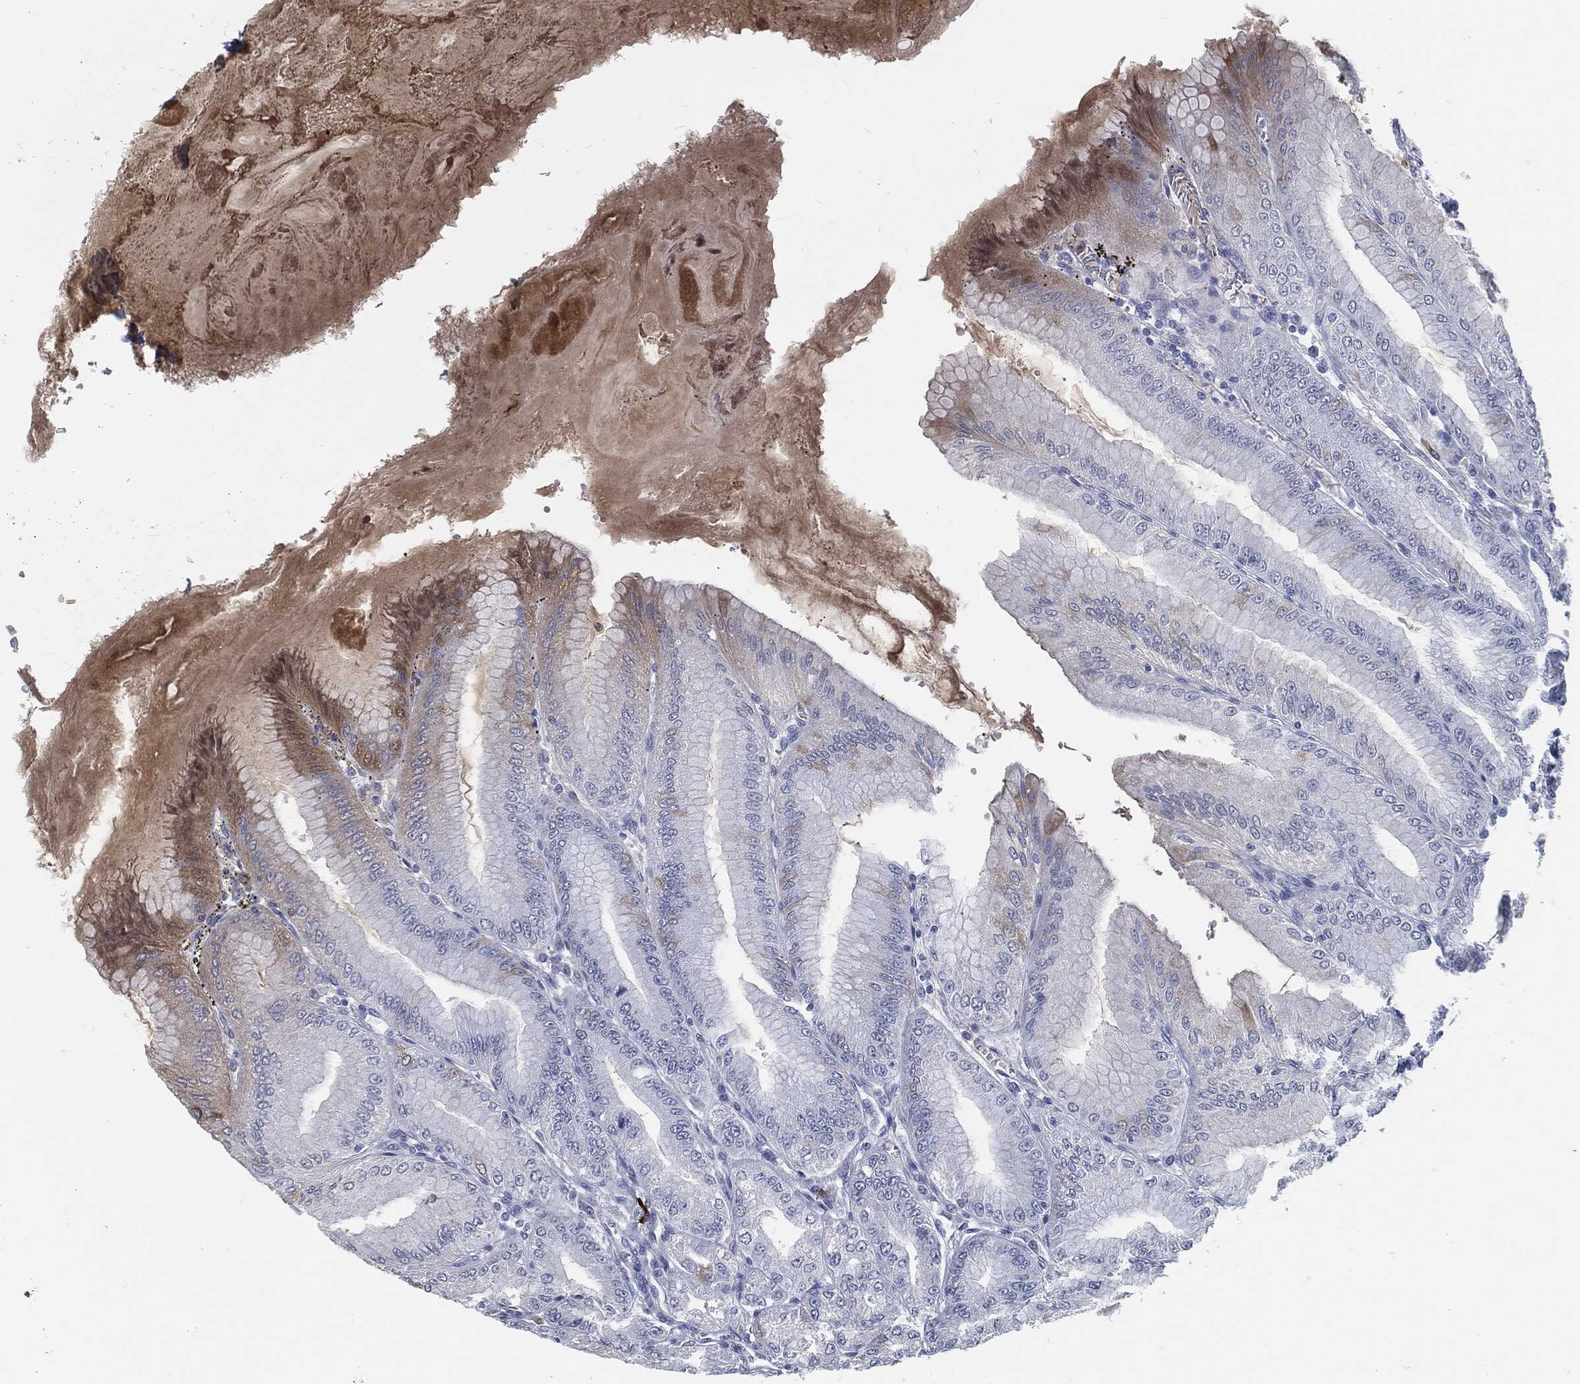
{"staining": {"intensity": "moderate", "quantity": "<25%", "location": "cytoplasmic/membranous"}, "tissue": "stomach", "cell_type": "Glandular cells", "image_type": "normal", "snomed": [{"axis": "morphology", "description": "Normal tissue, NOS"}, {"axis": "topography", "description": "Stomach"}], "caption": "The image reveals immunohistochemical staining of normal stomach. There is moderate cytoplasmic/membranous expression is seen in about <25% of glandular cells.", "gene": "MST1", "patient": {"sex": "male", "age": 71}}